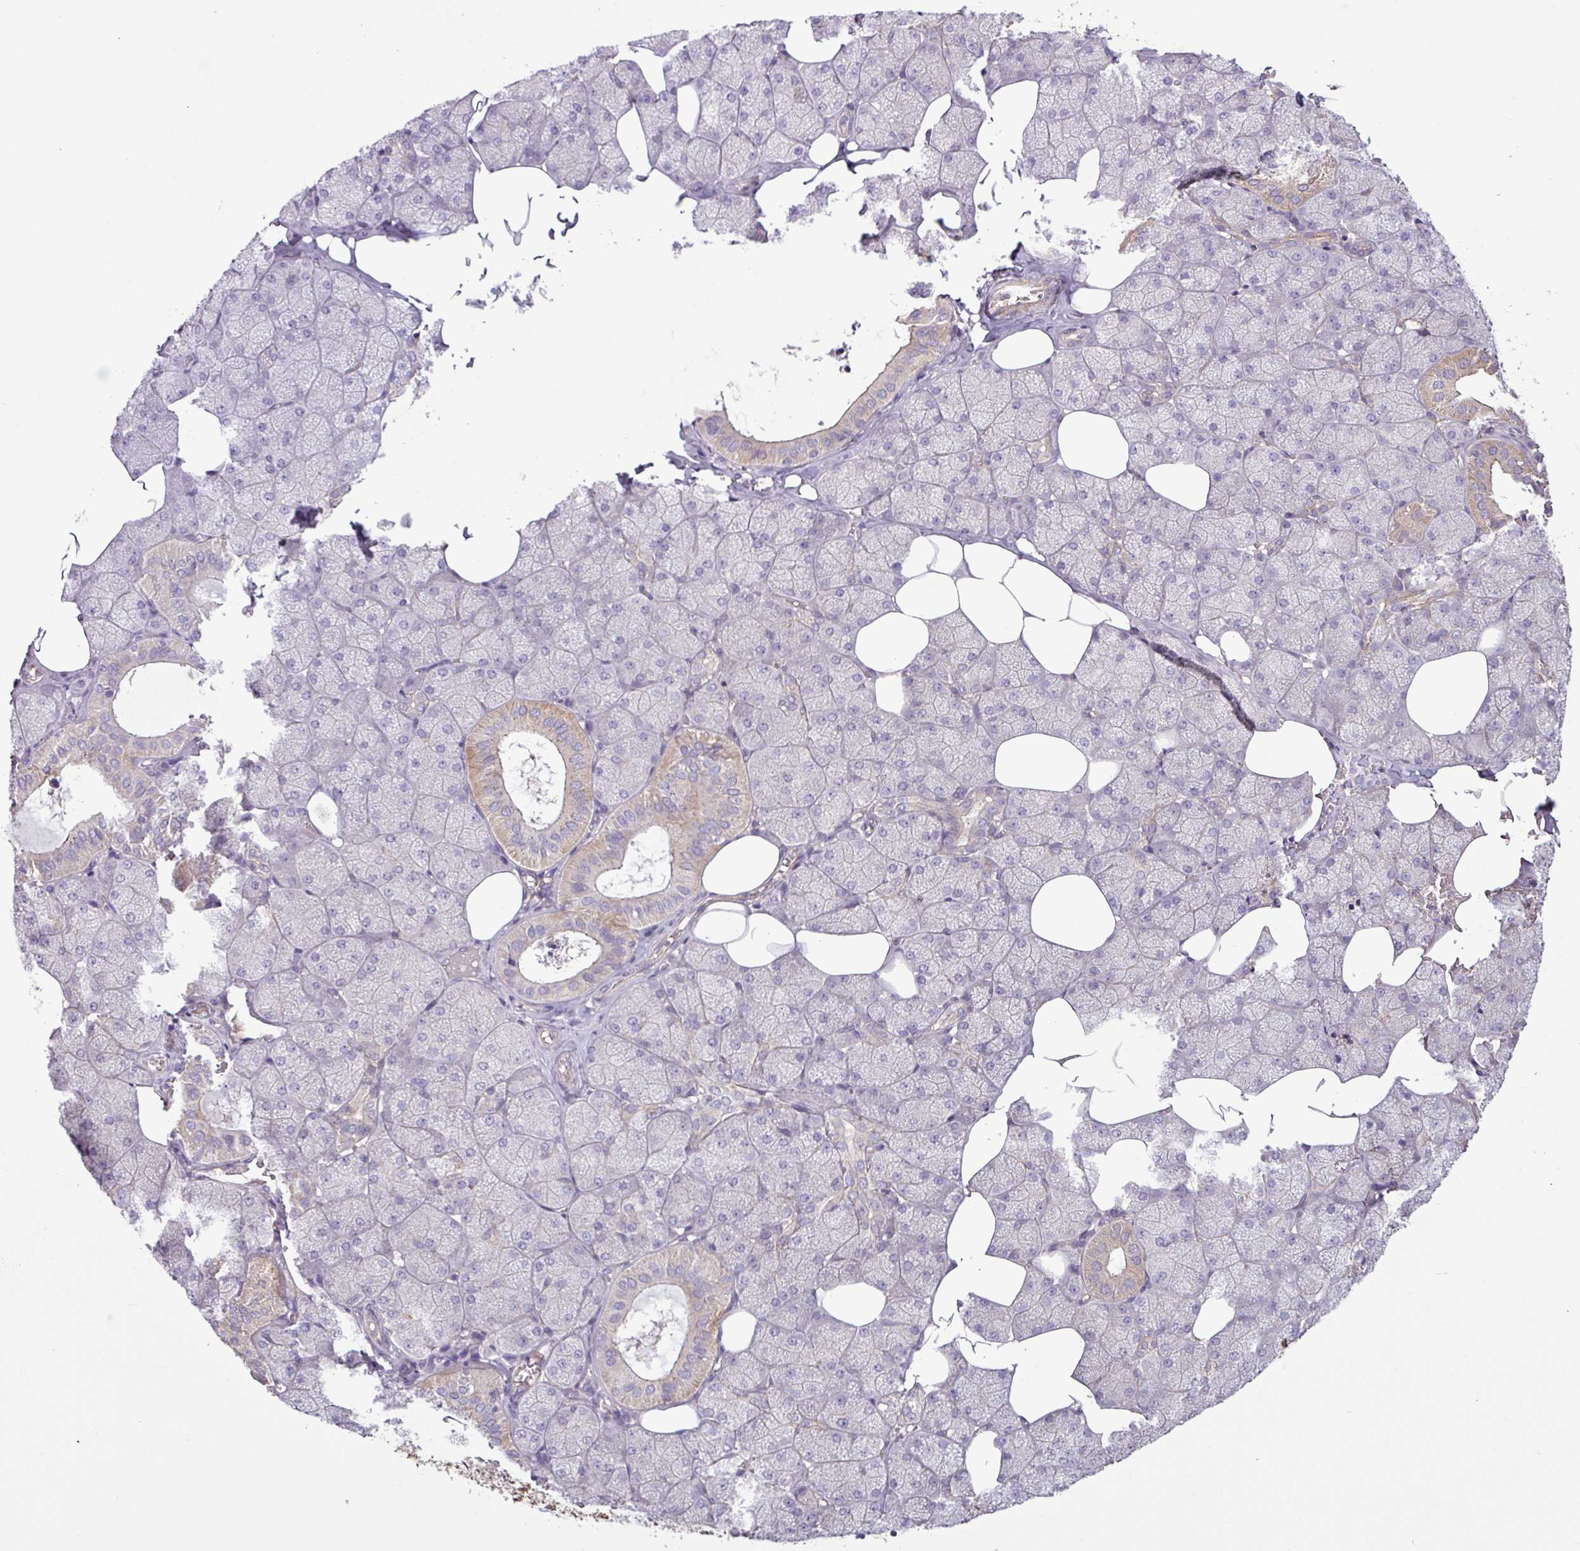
{"staining": {"intensity": "weak", "quantity": "<25%", "location": "cytoplasmic/membranous"}, "tissue": "salivary gland", "cell_type": "Glandular cells", "image_type": "normal", "snomed": [{"axis": "morphology", "description": "Normal tissue, NOS"}, {"axis": "topography", "description": "Salivary gland"}, {"axis": "topography", "description": "Peripheral nerve tissue"}], "caption": "Glandular cells are negative for brown protein staining in unremarkable salivary gland. The staining was performed using DAB (3,3'-diaminobenzidine) to visualize the protein expression in brown, while the nuclei were stained in blue with hematoxylin (Magnification: 20x).", "gene": "C4A", "patient": {"sex": "male", "age": 38}}